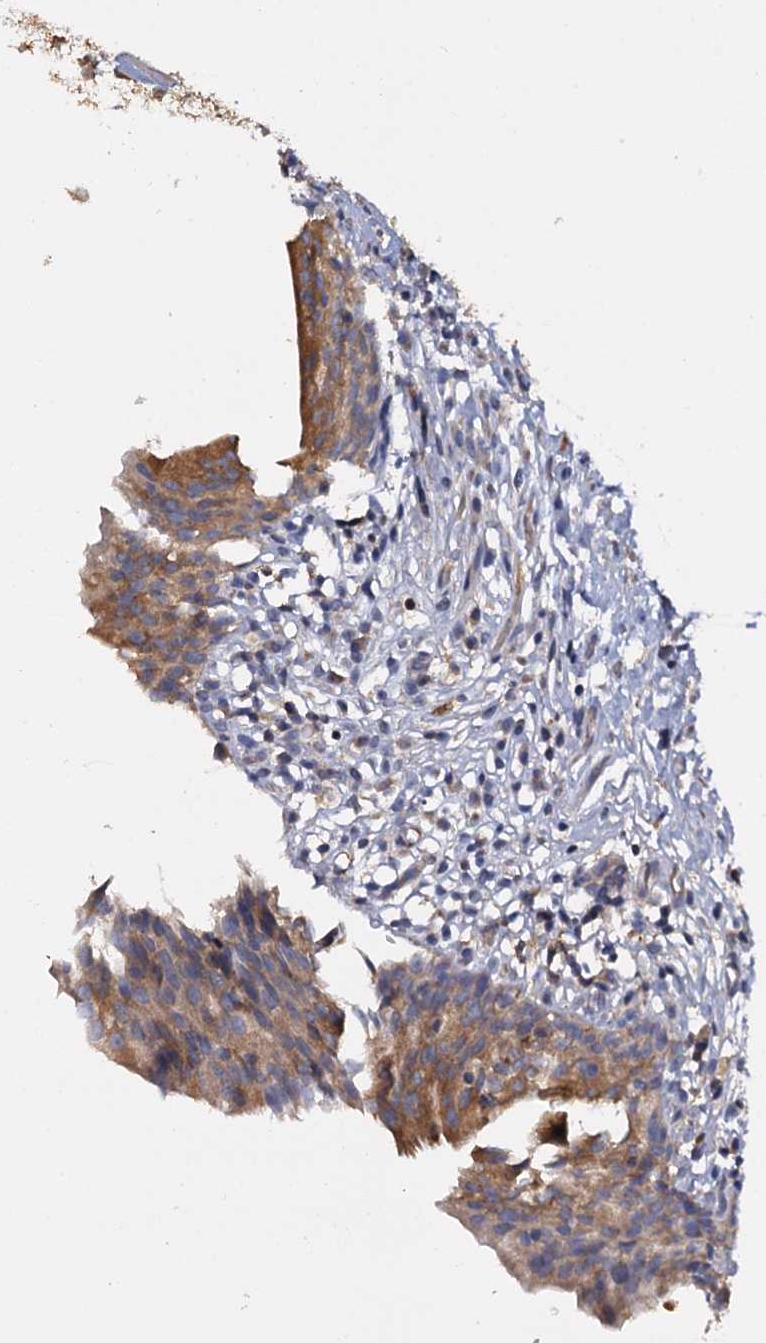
{"staining": {"intensity": "moderate", "quantity": ">75%", "location": "cytoplasmic/membranous"}, "tissue": "urinary bladder", "cell_type": "Urothelial cells", "image_type": "normal", "snomed": [{"axis": "morphology", "description": "Normal tissue, NOS"}, {"axis": "morphology", "description": "Inflammation, NOS"}, {"axis": "topography", "description": "Urinary bladder"}], "caption": "Urinary bladder stained for a protein shows moderate cytoplasmic/membranous positivity in urothelial cells. (Stains: DAB (3,3'-diaminobenzidine) in brown, nuclei in blue, Microscopy: brightfield microscopy at high magnification).", "gene": "ANKRD13A", "patient": {"sex": "male", "age": 63}}